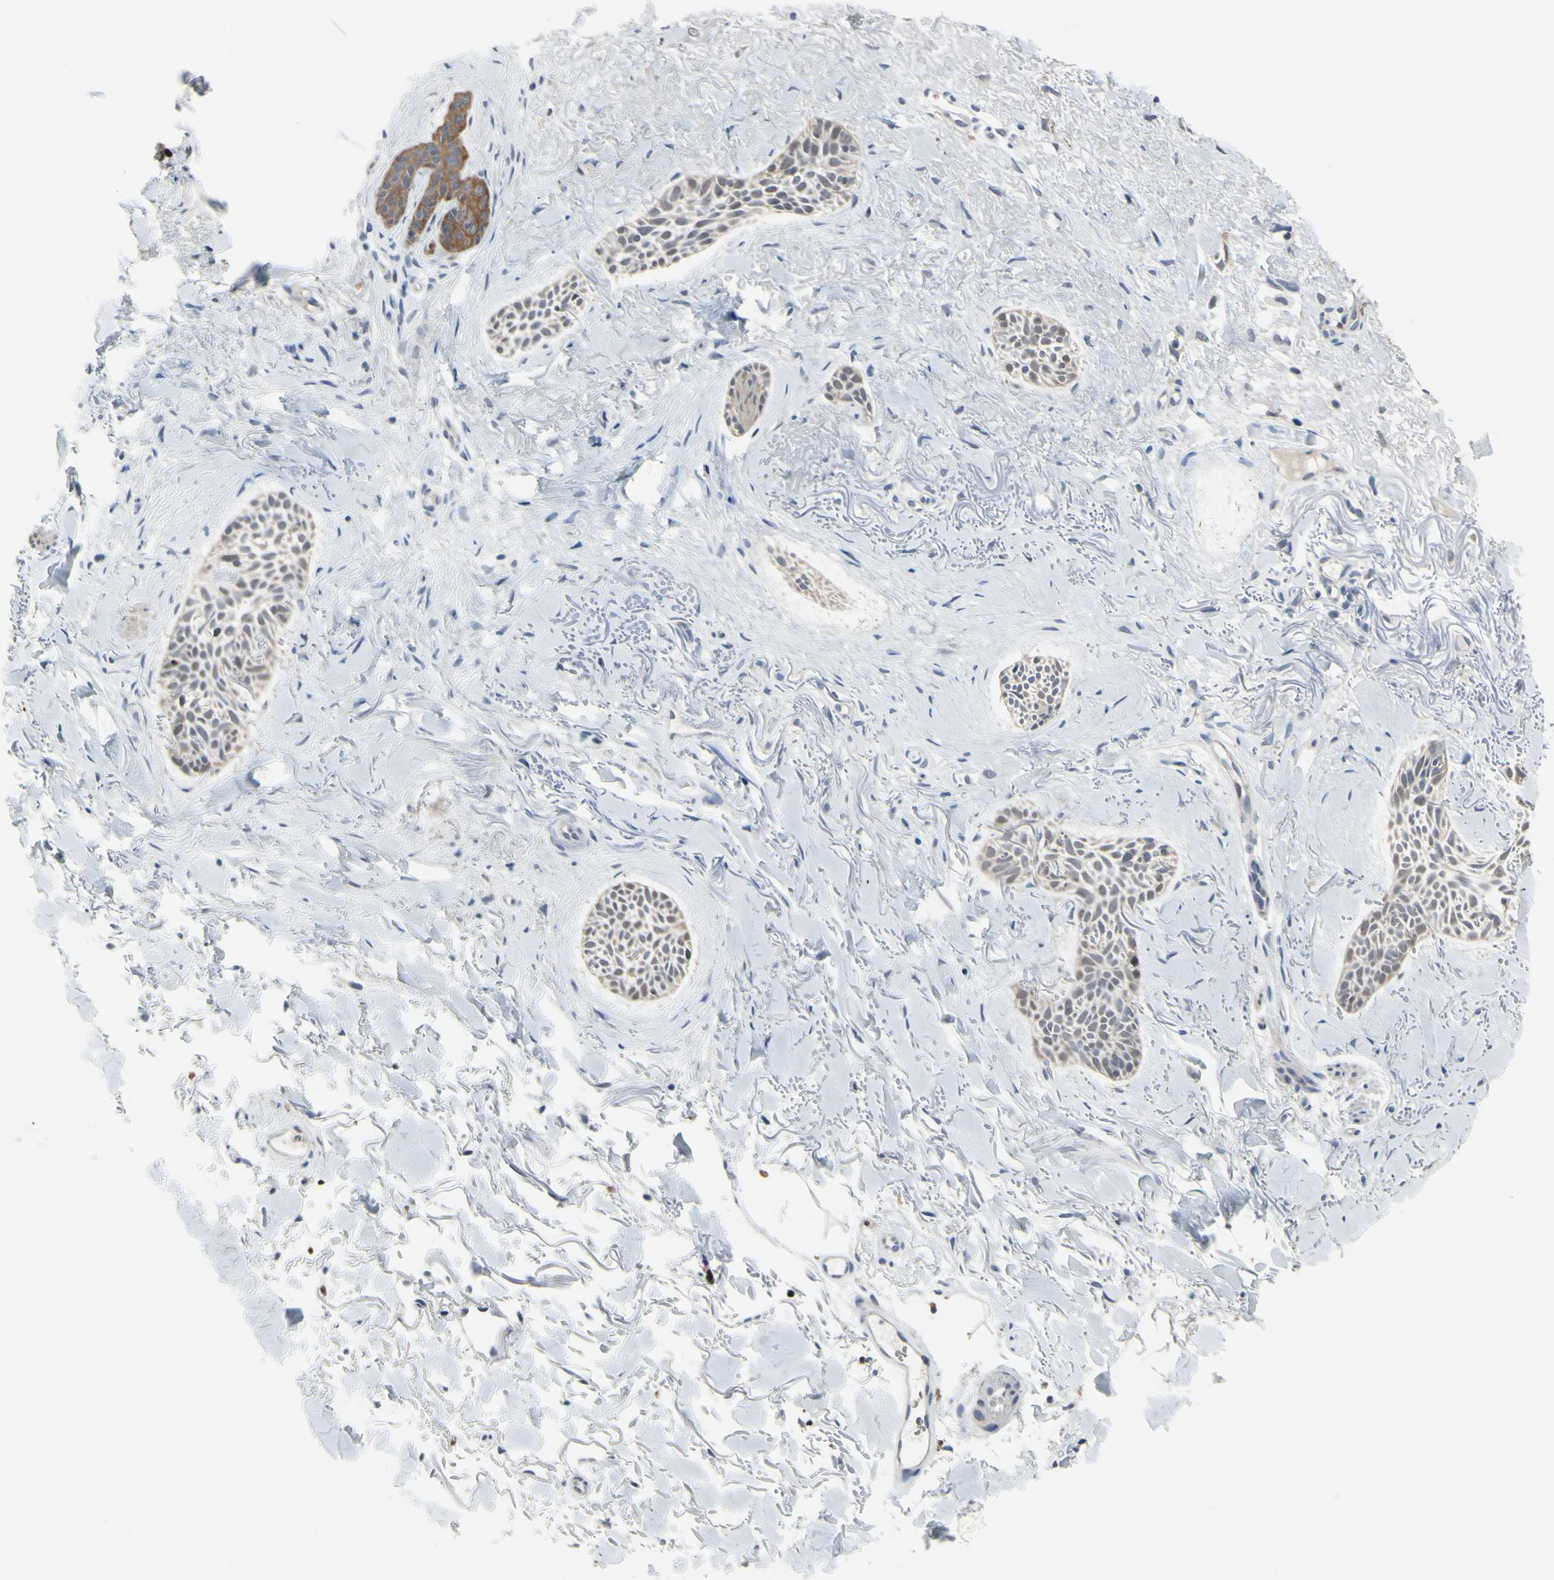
{"staining": {"intensity": "moderate", "quantity": "<25%", "location": "cytoplasmic/membranous"}, "tissue": "skin cancer", "cell_type": "Tumor cells", "image_type": "cancer", "snomed": [{"axis": "morphology", "description": "Normal tissue, NOS"}, {"axis": "morphology", "description": "Basal cell carcinoma"}, {"axis": "topography", "description": "Skin"}], "caption": "A low amount of moderate cytoplasmic/membranous expression is identified in about <25% of tumor cells in skin cancer (basal cell carcinoma) tissue.", "gene": "HSPA4", "patient": {"sex": "female", "age": 84}}